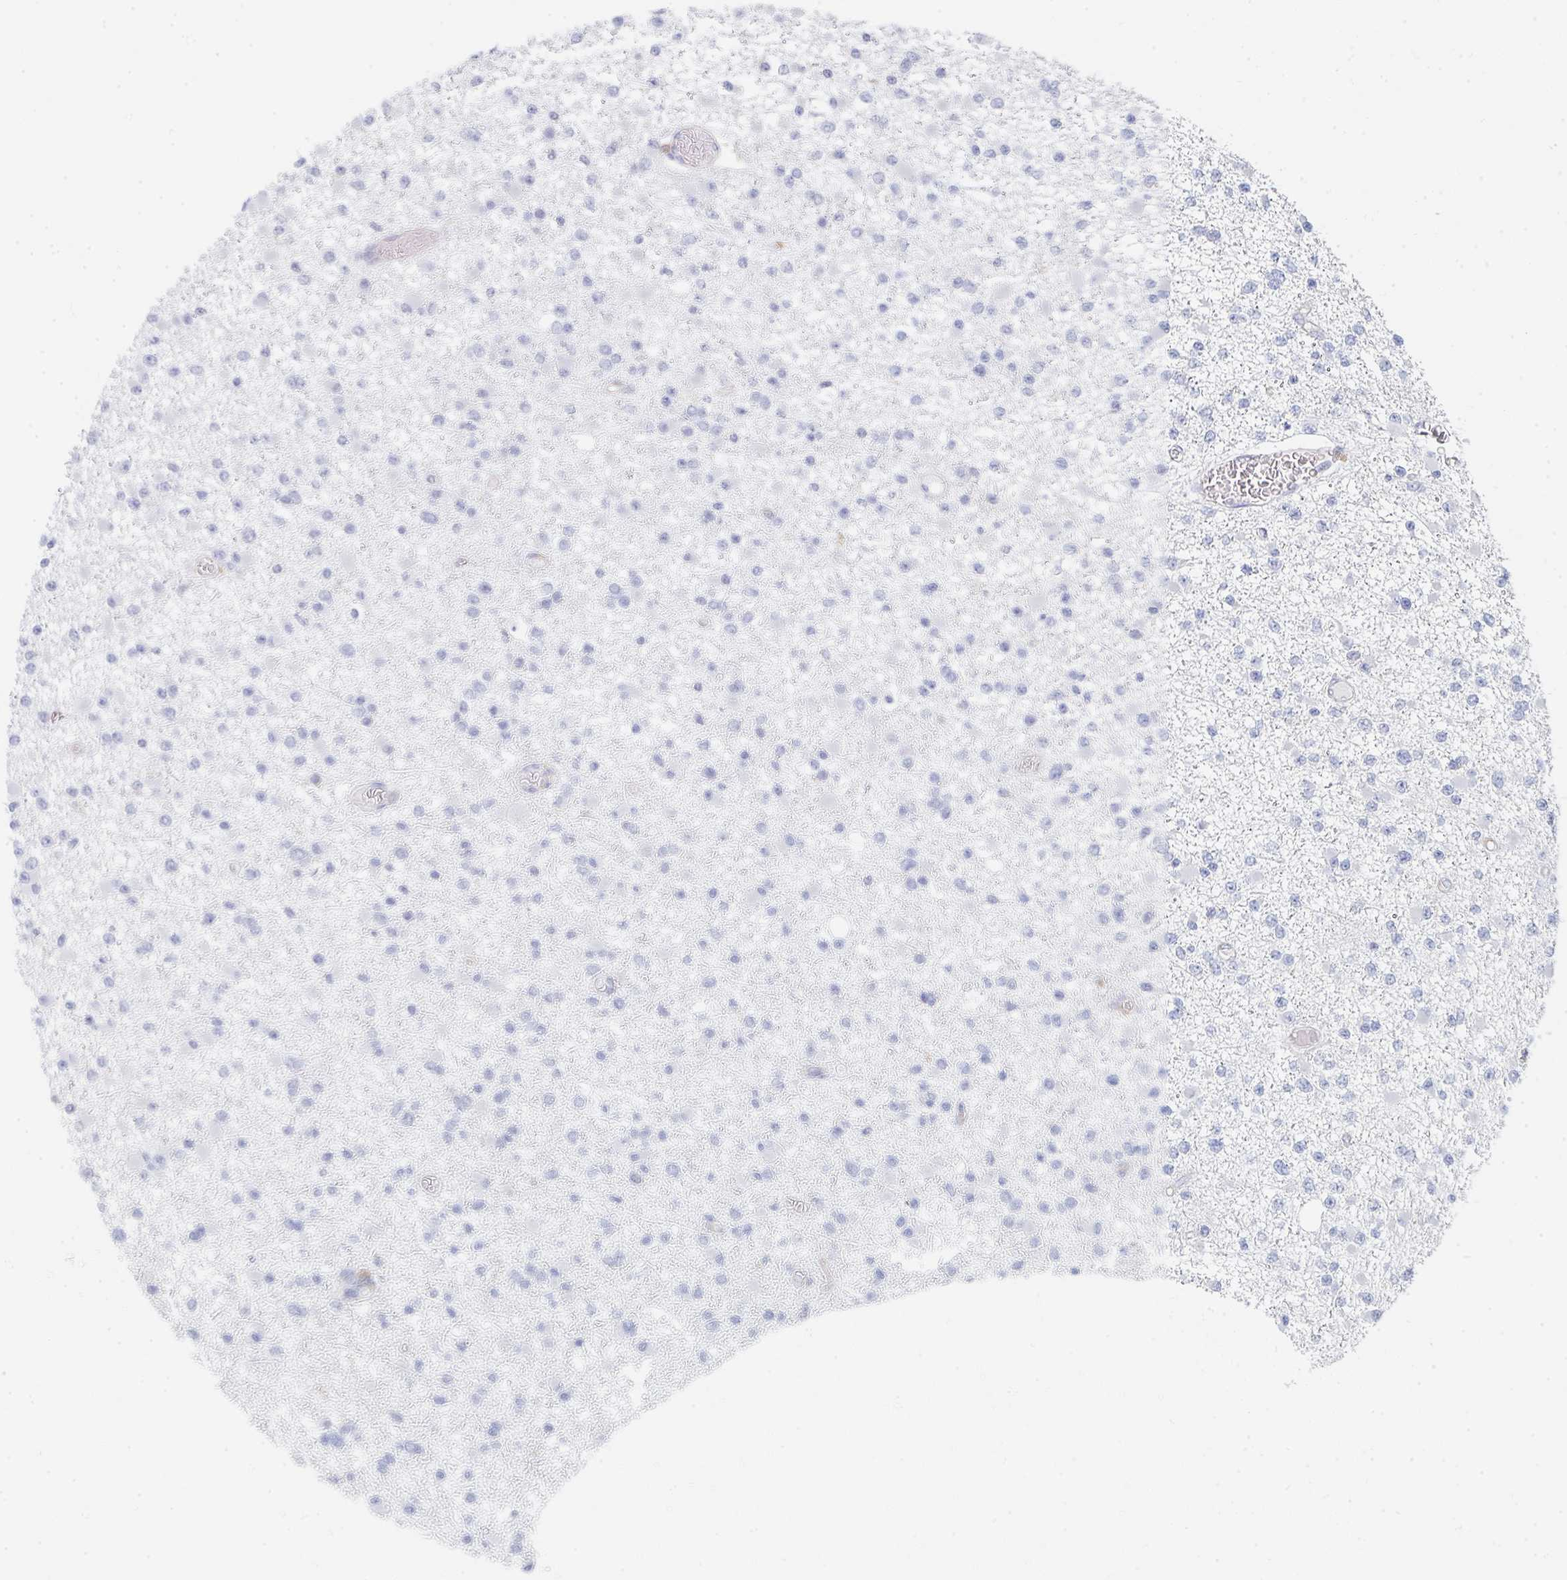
{"staining": {"intensity": "negative", "quantity": "none", "location": "none"}, "tissue": "glioma", "cell_type": "Tumor cells", "image_type": "cancer", "snomed": [{"axis": "morphology", "description": "Glioma, malignant, Low grade"}, {"axis": "topography", "description": "Brain"}], "caption": "Tumor cells are negative for brown protein staining in low-grade glioma (malignant). (DAB (3,3'-diaminobenzidine) immunohistochemistry (IHC) with hematoxylin counter stain).", "gene": "DAB2", "patient": {"sex": "female", "age": 22}}